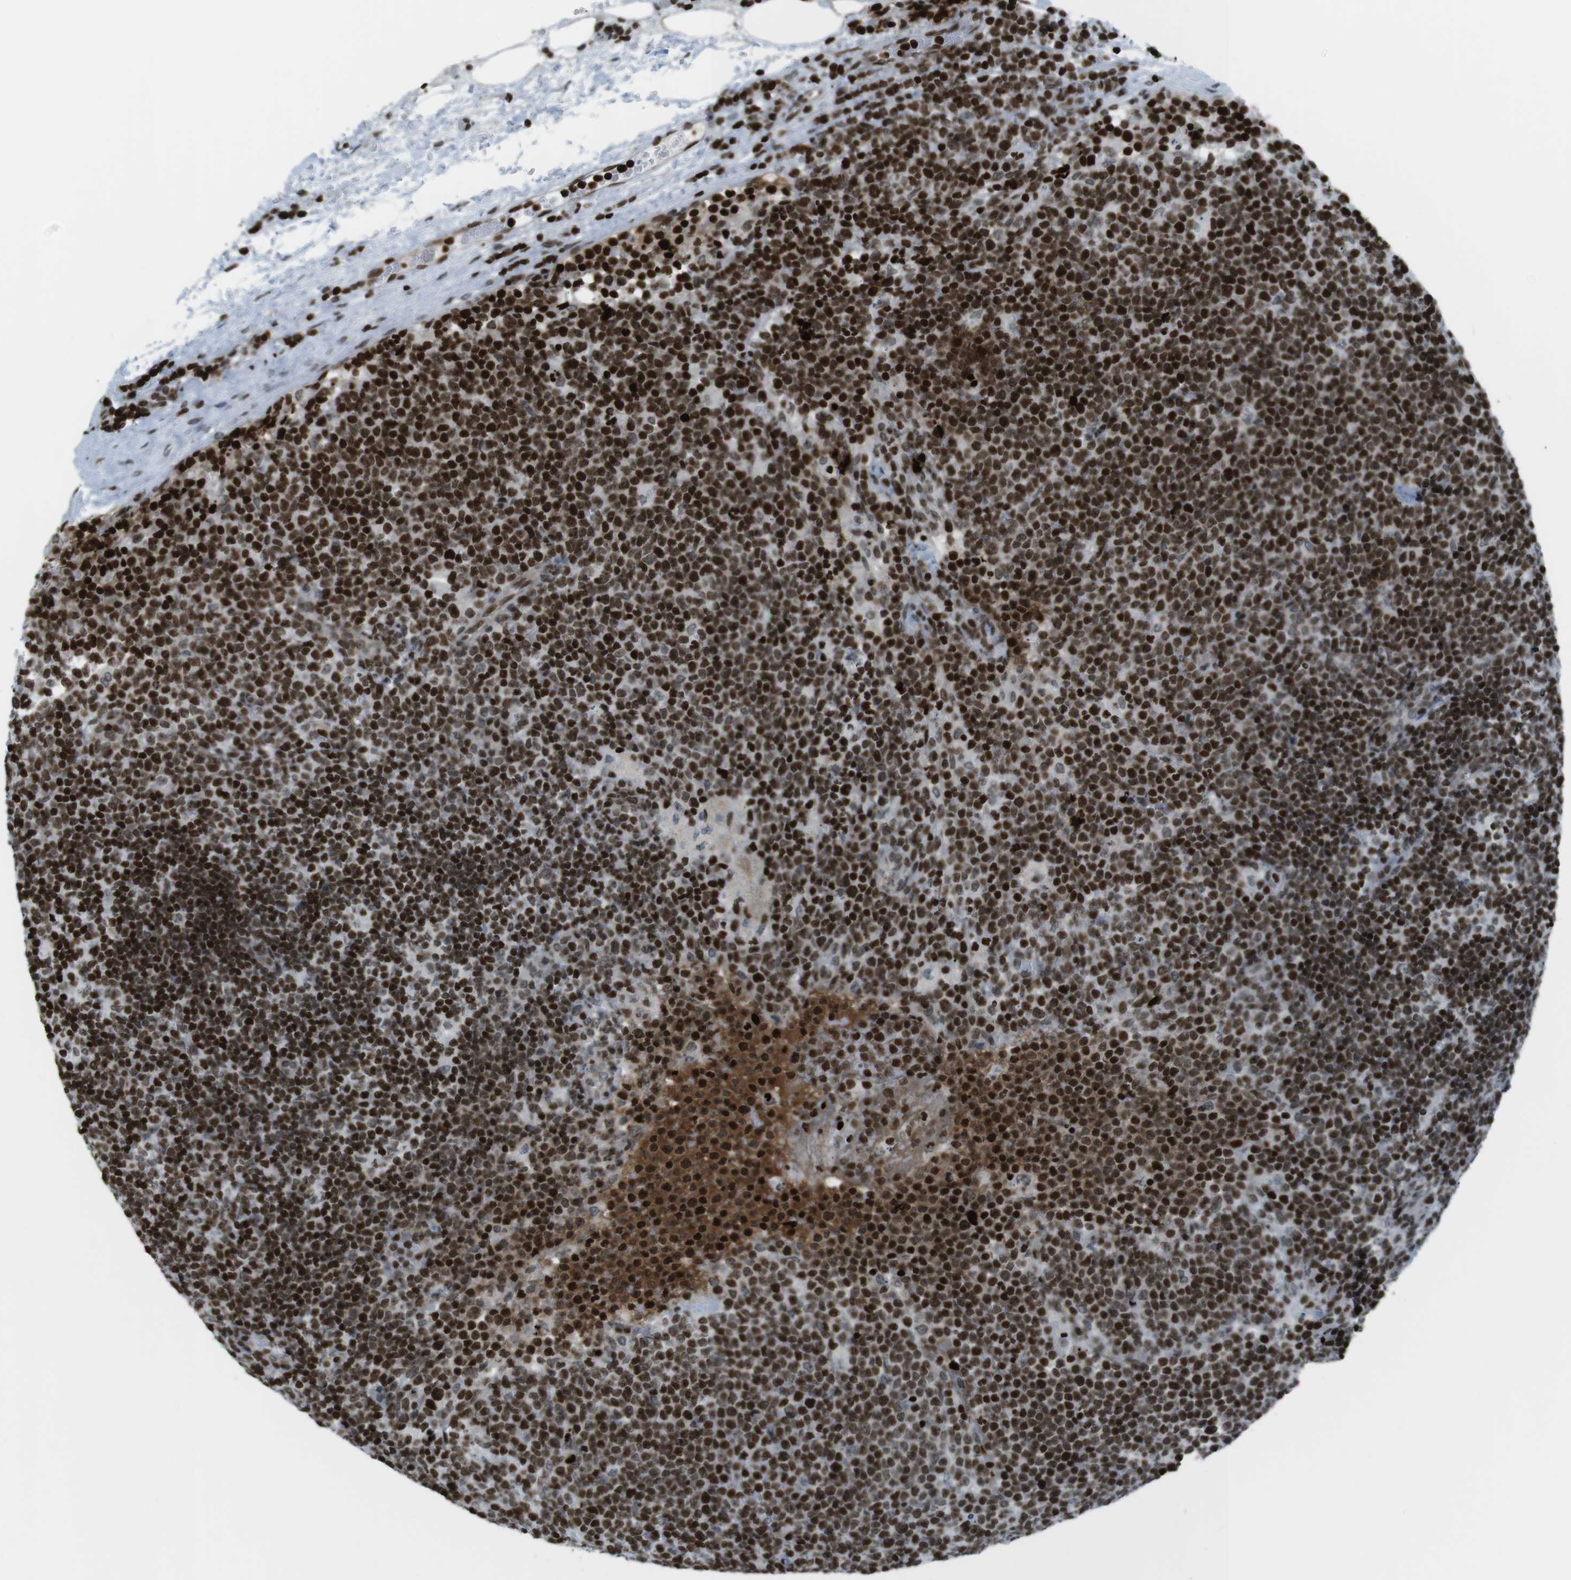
{"staining": {"intensity": "strong", "quantity": ">75%", "location": "nuclear"}, "tissue": "lymphoma", "cell_type": "Tumor cells", "image_type": "cancer", "snomed": [{"axis": "morphology", "description": "Malignant lymphoma, non-Hodgkin's type, High grade"}, {"axis": "topography", "description": "Lymph node"}], "caption": "IHC image of malignant lymphoma, non-Hodgkin's type (high-grade) stained for a protein (brown), which exhibits high levels of strong nuclear expression in approximately >75% of tumor cells.", "gene": "H2AC8", "patient": {"sex": "male", "age": 61}}